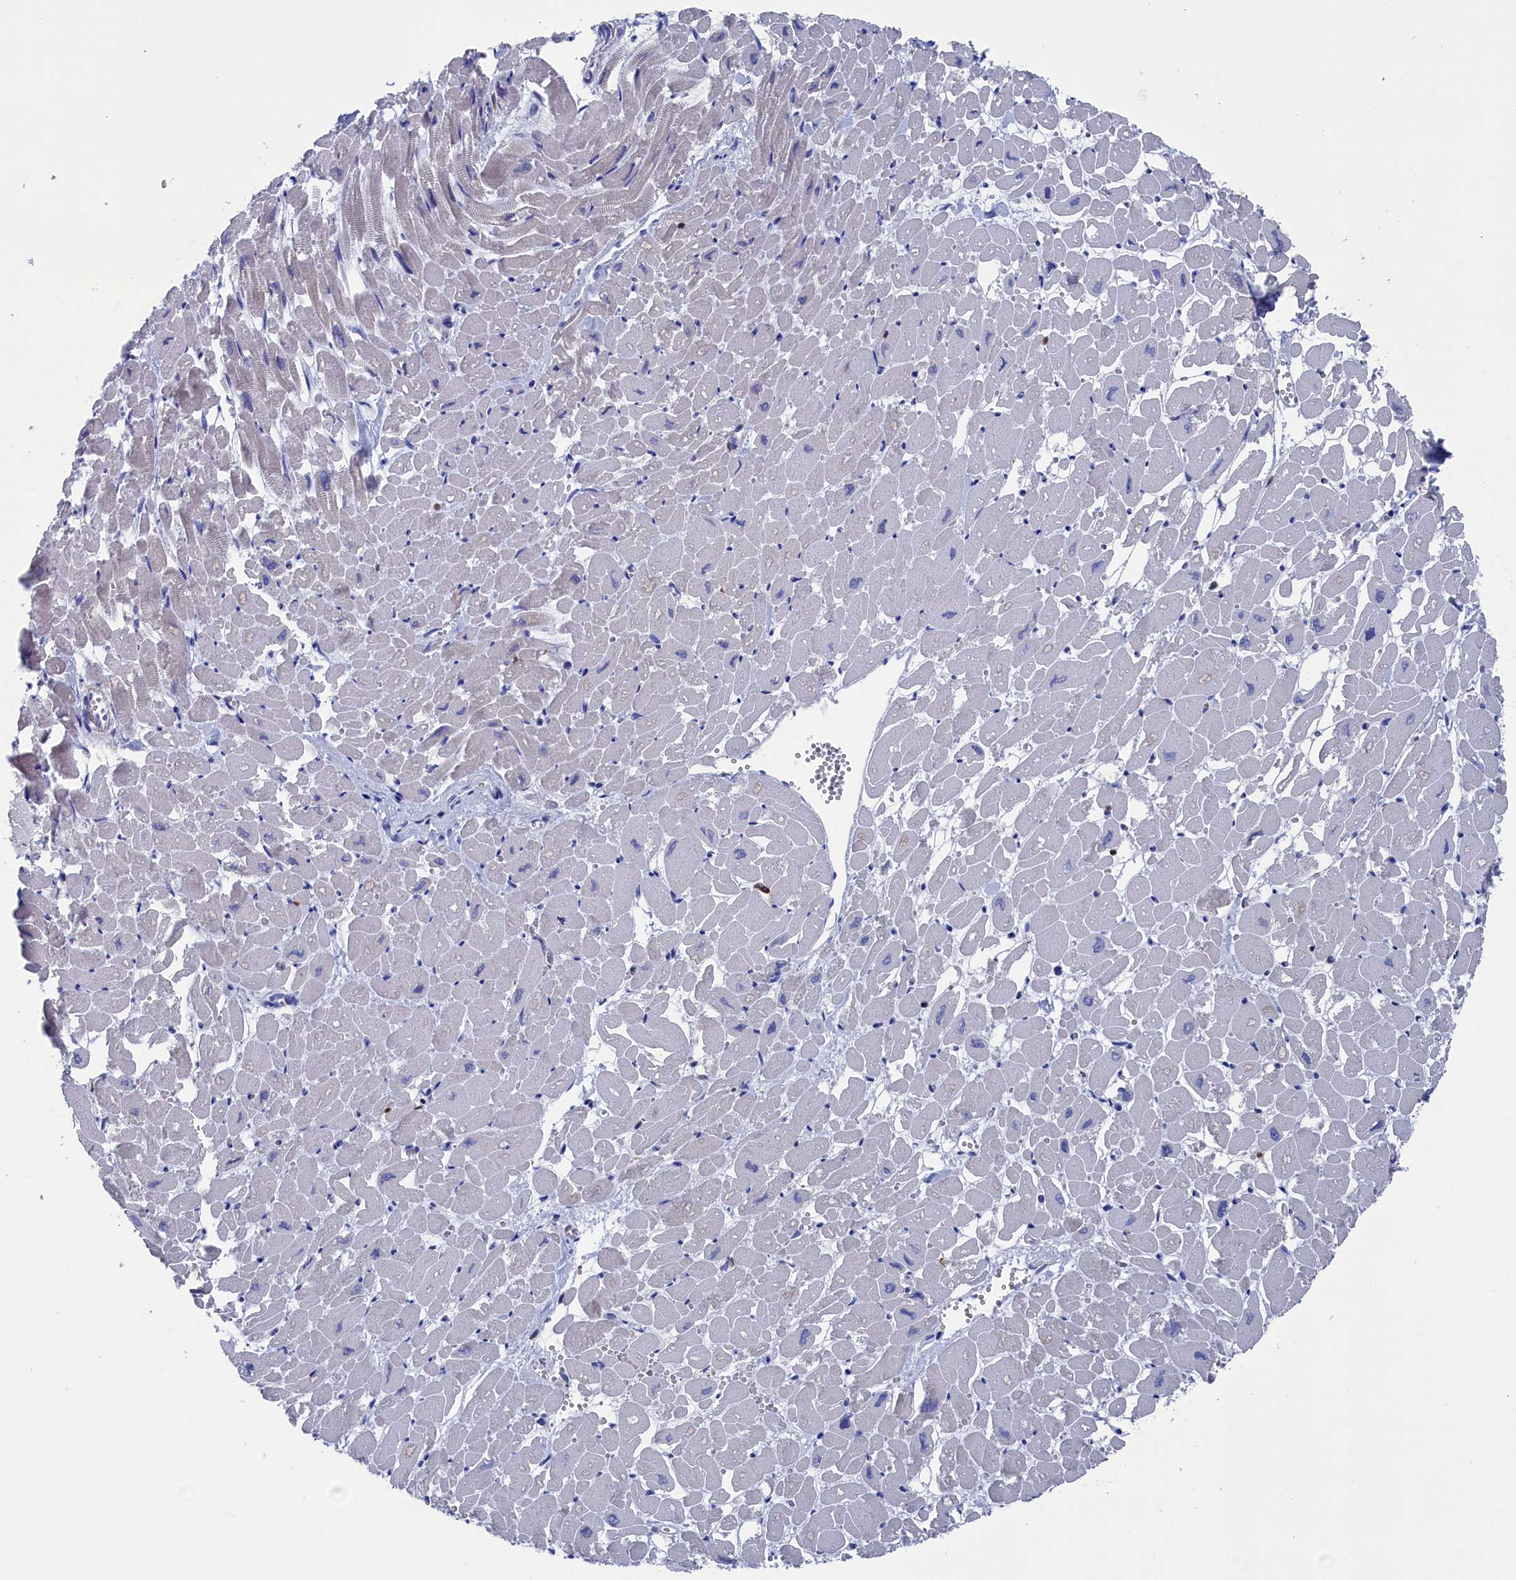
{"staining": {"intensity": "negative", "quantity": "none", "location": "none"}, "tissue": "heart muscle", "cell_type": "Cardiomyocytes", "image_type": "normal", "snomed": [{"axis": "morphology", "description": "Normal tissue, NOS"}, {"axis": "topography", "description": "Heart"}], "caption": "Protein analysis of benign heart muscle shows no significant staining in cardiomyocytes. (DAB (3,3'-diaminobenzidine) immunohistochemistry (IHC) with hematoxylin counter stain).", "gene": "TYROBP", "patient": {"sex": "male", "age": 54}}